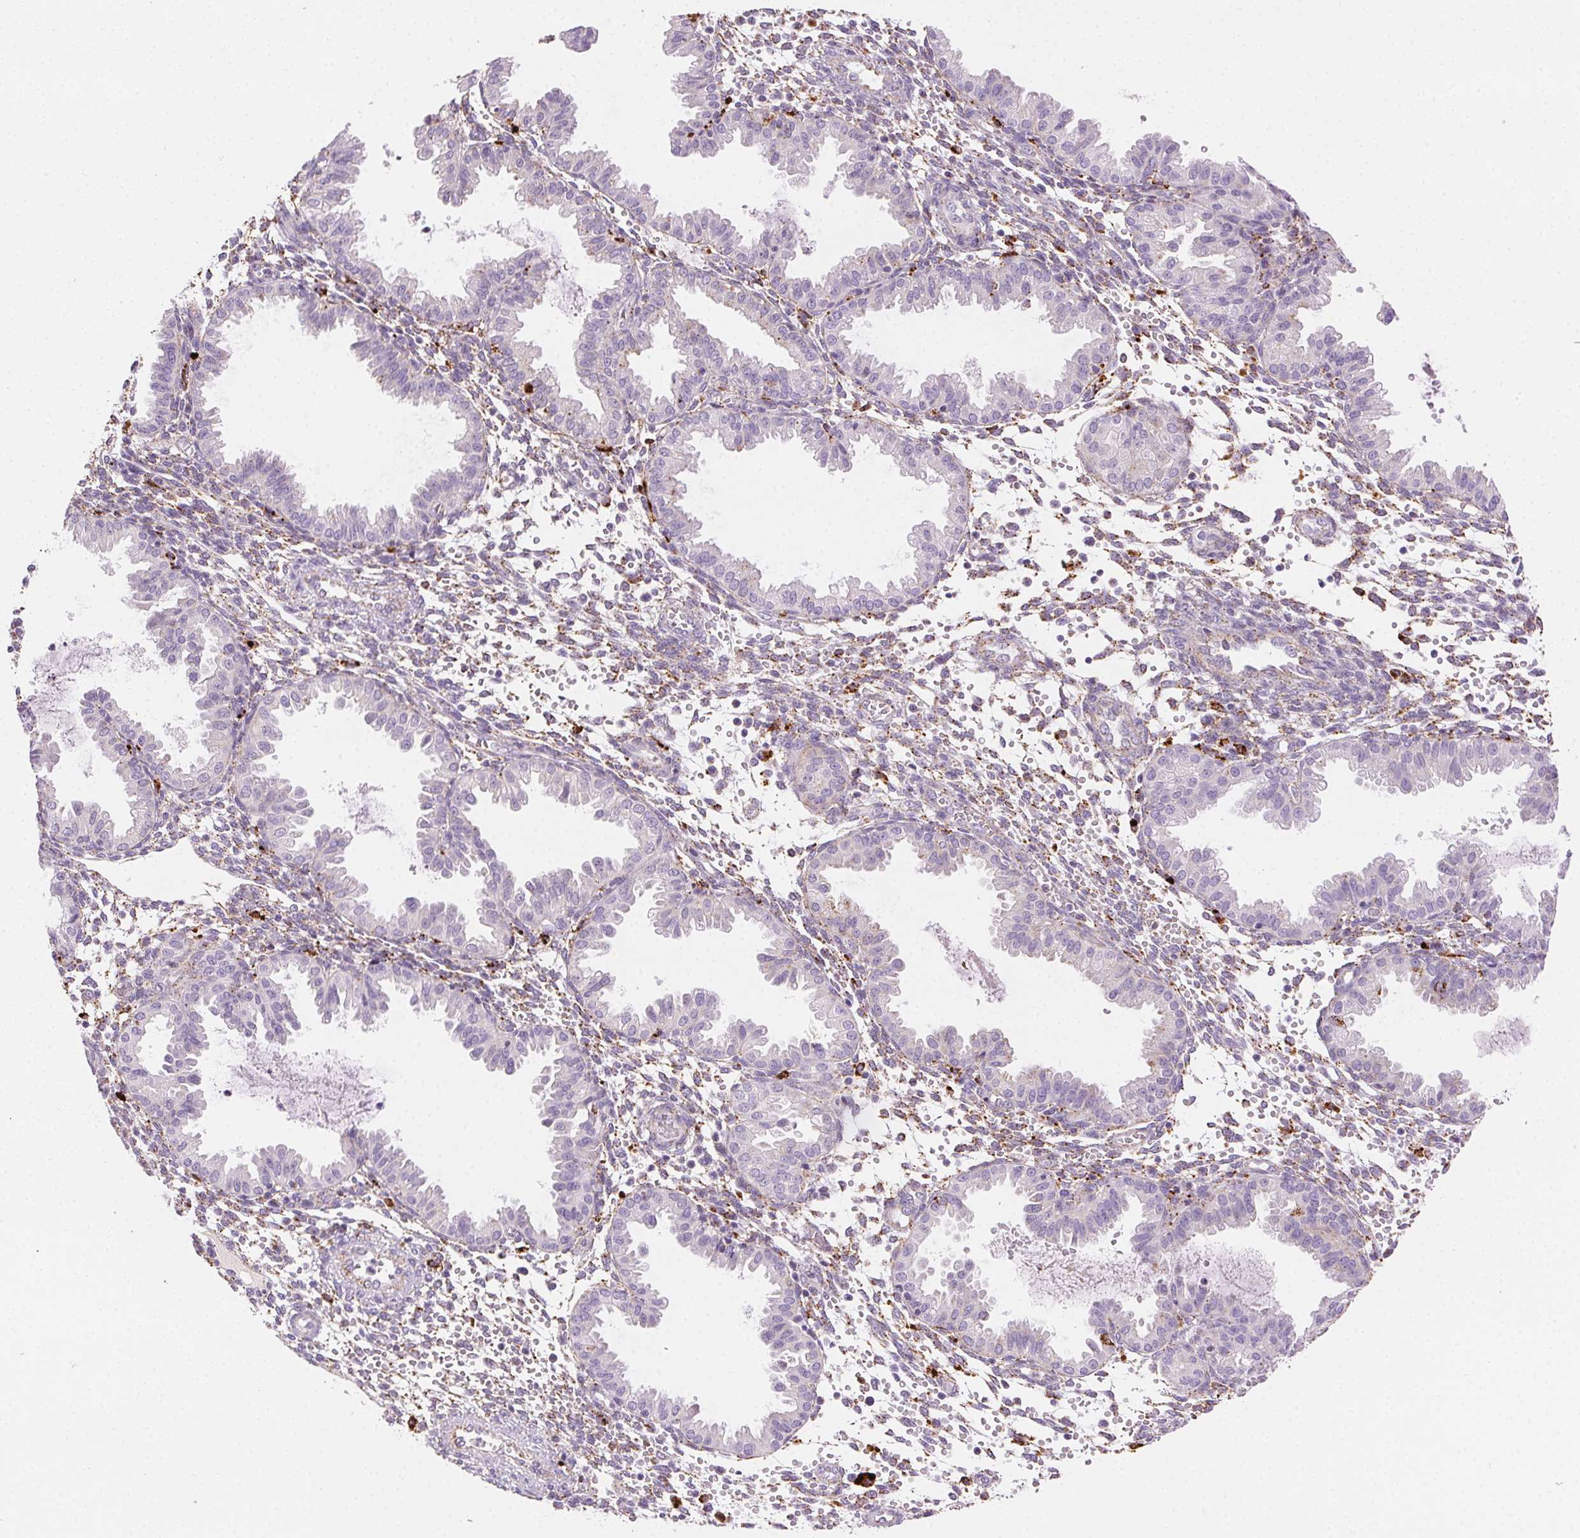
{"staining": {"intensity": "negative", "quantity": "none", "location": "none"}, "tissue": "endometrium", "cell_type": "Cells in endometrial stroma", "image_type": "normal", "snomed": [{"axis": "morphology", "description": "Normal tissue, NOS"}, {"axis": "topography", "description": "Endometrium"}], "caption": "The immunohistochemistry (IHC) histopathology image has no significant expression in cells in endometrial stroma of endometrium. (DAB (3,3'-diaminobenzidine) IHC with hematoxylin counter stain).", "gene": "SCPEP1", "patient": {"sex": "female", "age": 33}}